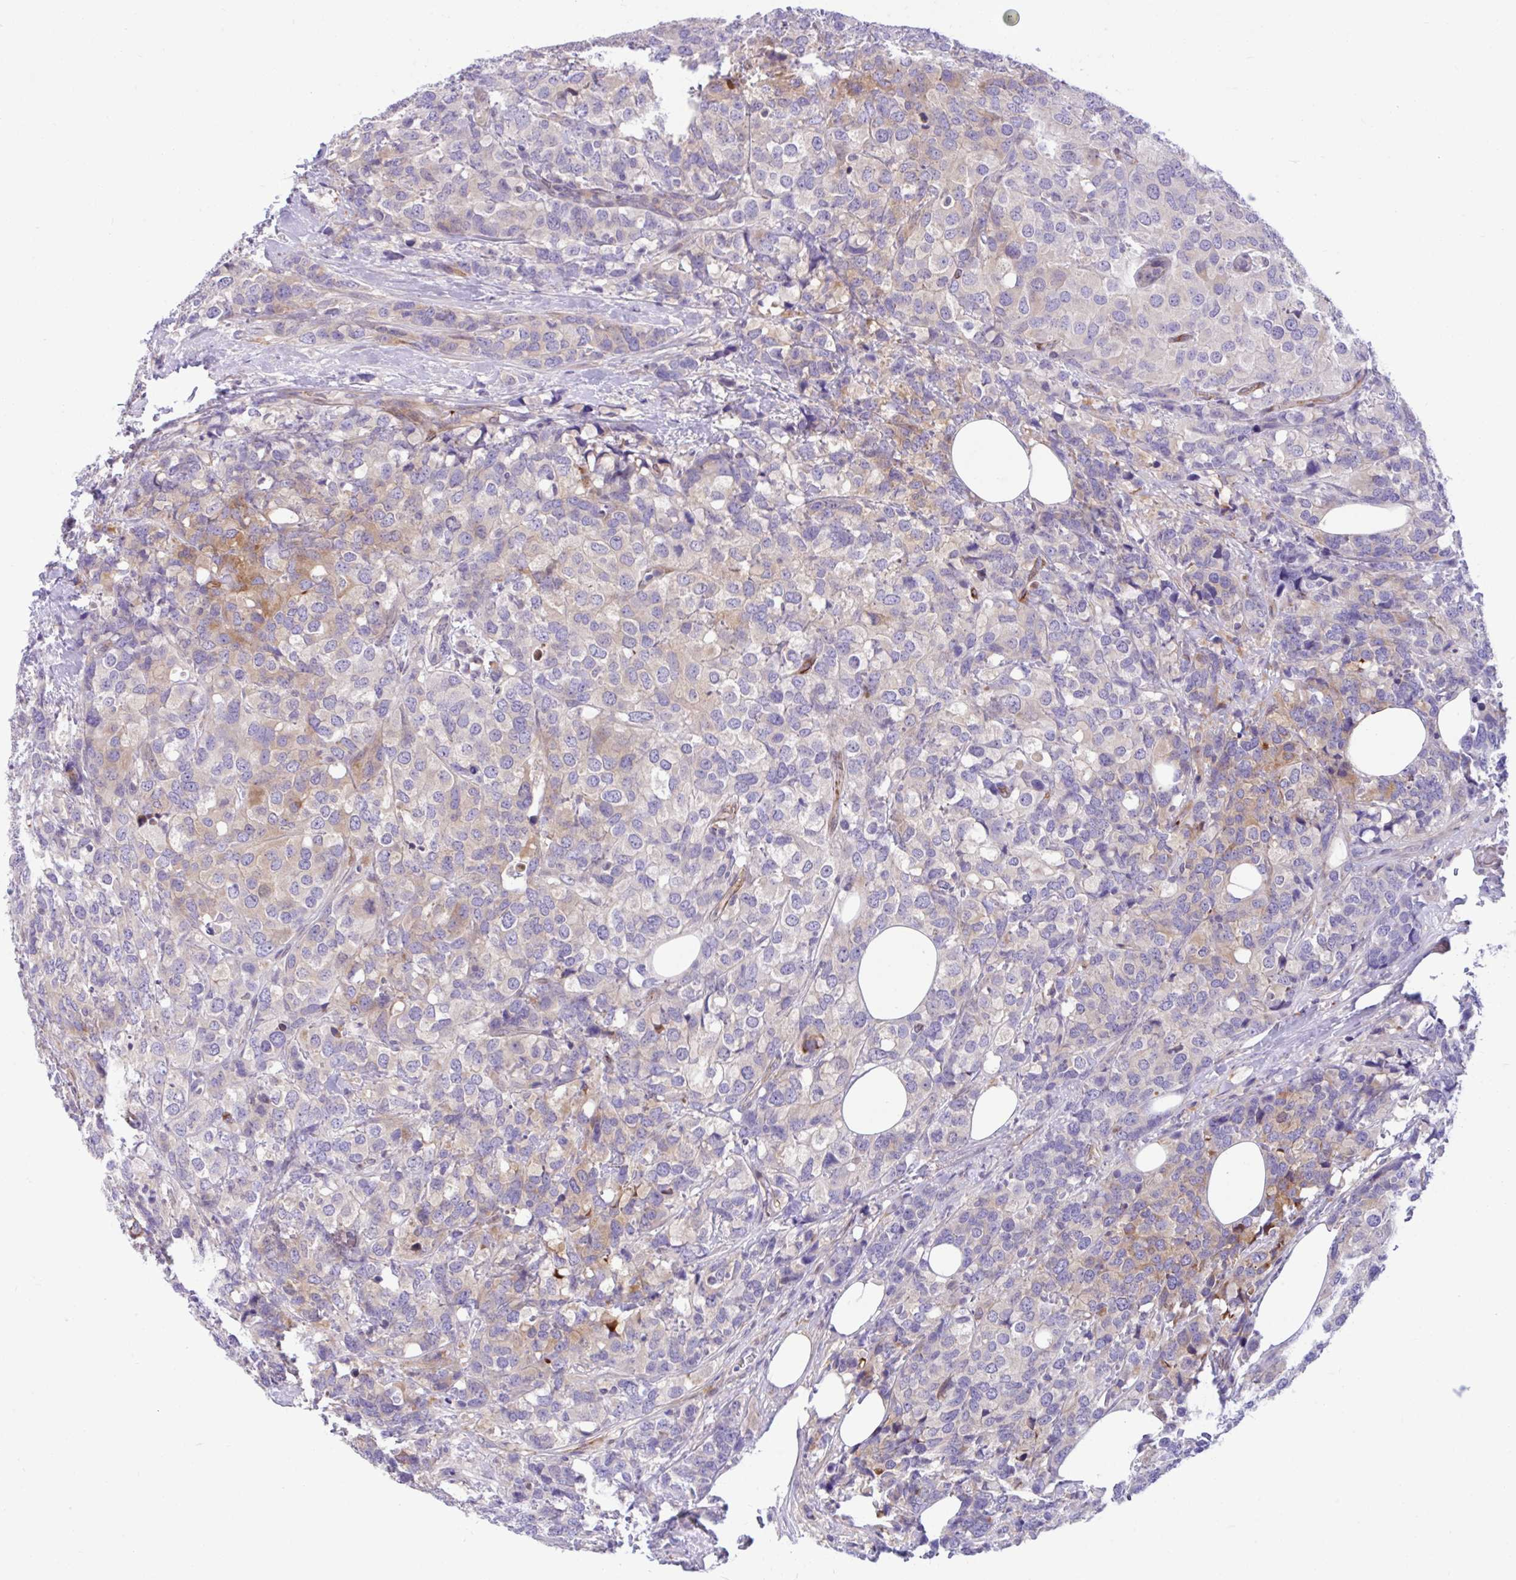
{"staining": {"intensity": "weak", "quantity": "25%-75%", "location": "cytoplasmic/membranous"}, "tissue": "breast cancer", "cell_type": "Tumor cells", "image_type": "cancer", "snomed": [{"axis": "morphology", "description": "Lobular carcinoma"}, {"axis": "topography", "description": "Breast"}], "caption": "A low amount of weak cytoplasmic/membranous expression is present in approximately 25%-75% of tumor cells in breast lobular carcinoma tissue. The staining was performed using DAB, with brown indicating positive protein expression. Nuclei are stained blue with hematoxylin.", "gene": "ESPNL", "patient": {"sex": "female", "age": 59}}